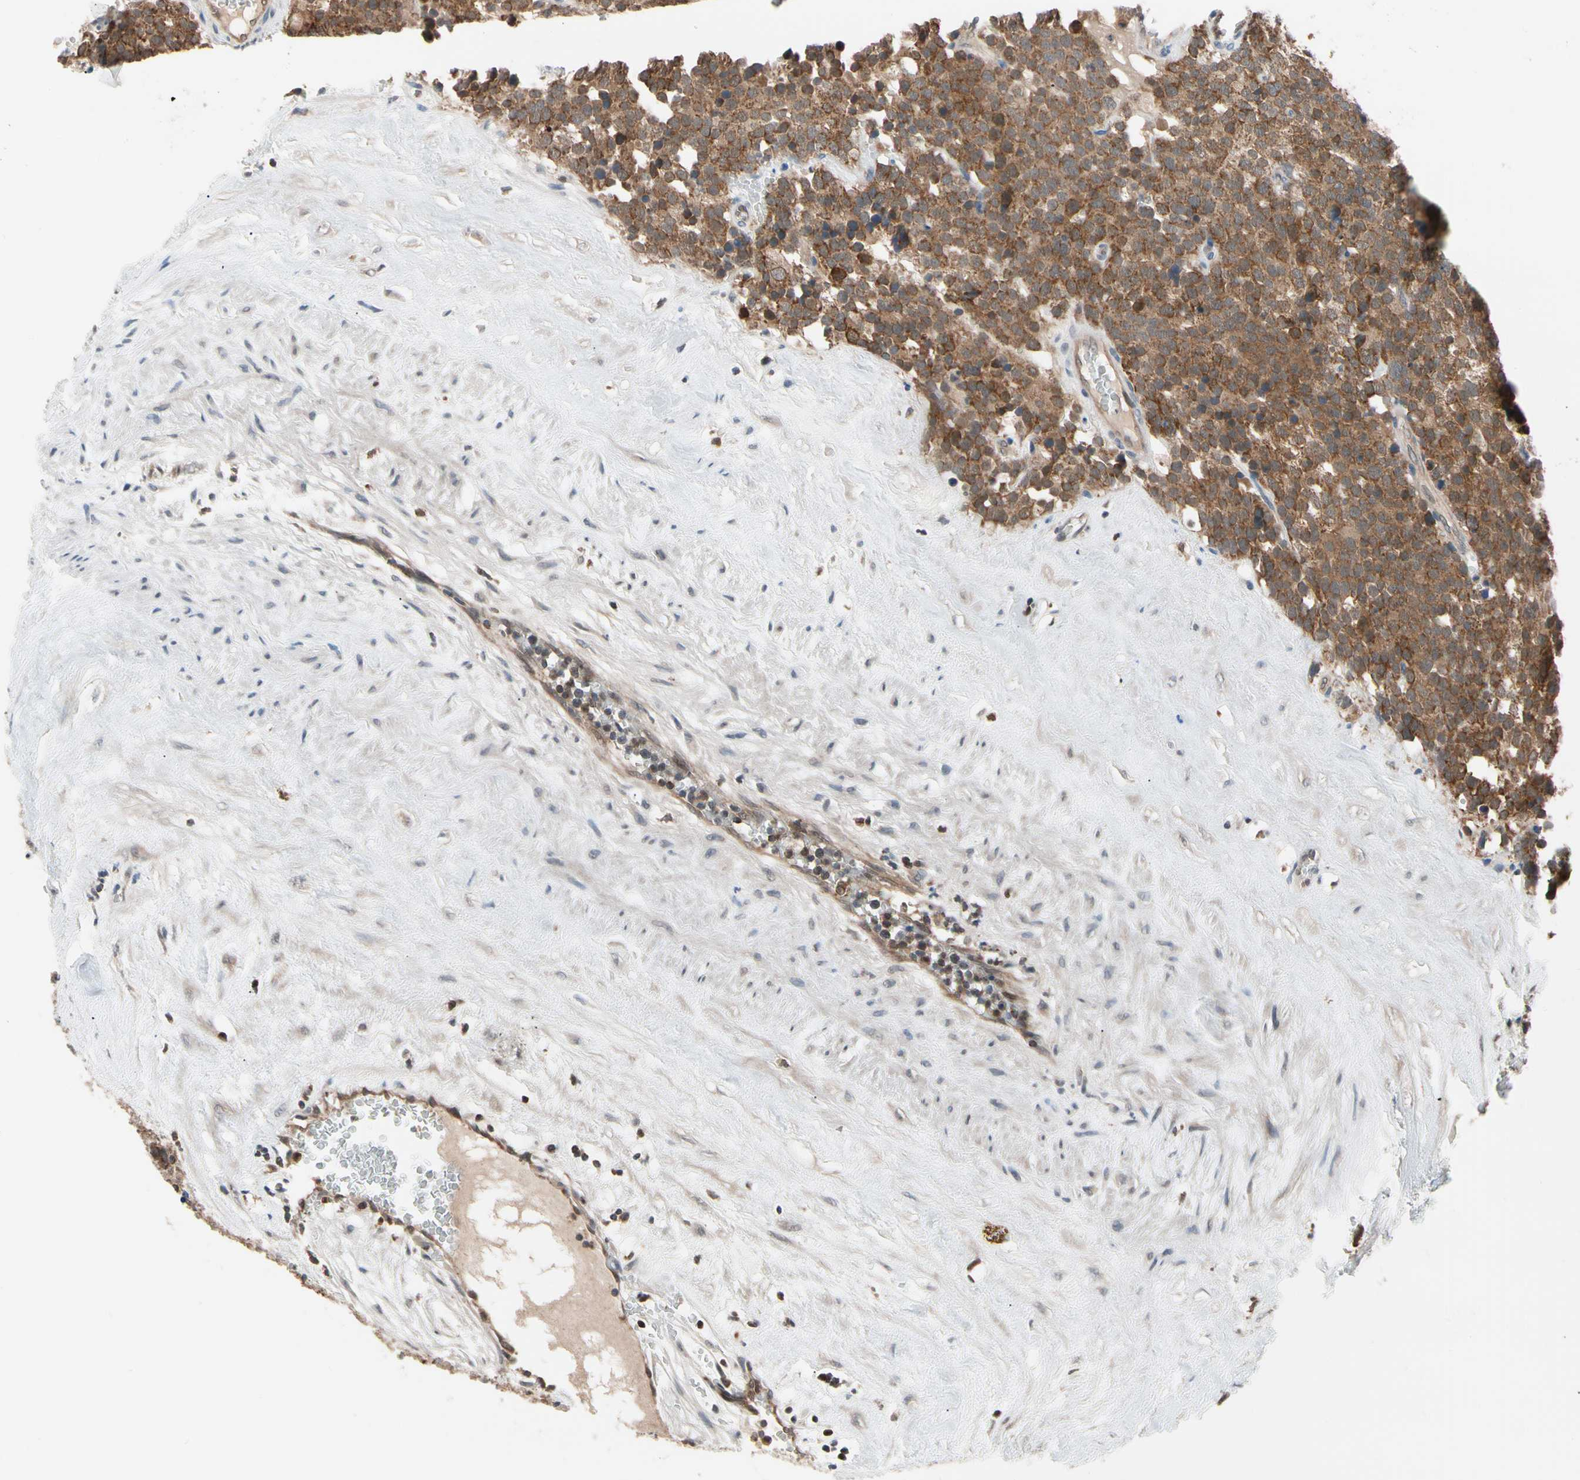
{"staining": {"intensity": "strong", "quantity": ">75%", "location": "cytoplasmic/membranous"}, "tissue": "testis cancer", "cell_type": "Tumor cells", "image_type": "cancer", "snomed": [{"axis": "morphology", "description": "Seminoma, NOS"}, {"axis": "topography", "description": "Testis"}], "caption": "A micrograph of testis cancer (seminoma) stained for a protein displays strong cytoplasmic/membranous brown staining in tumor cells.", "gene": "MTHFS", "patient": {"sex": "male", "age": 71}}